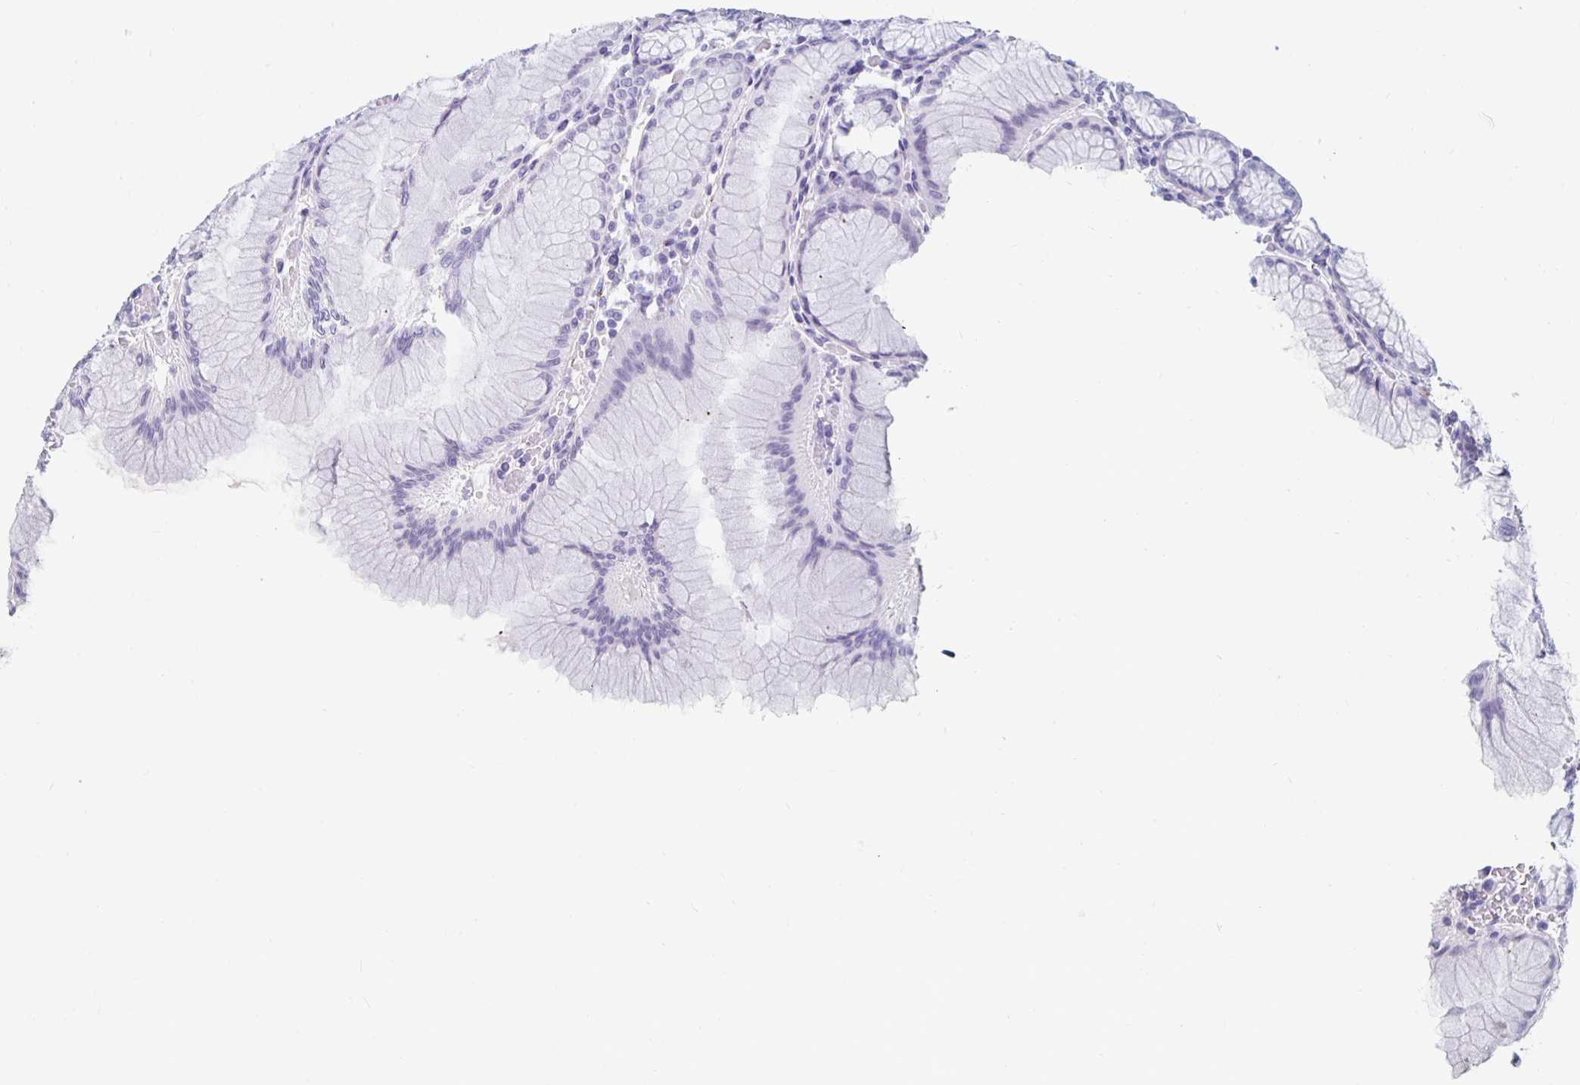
{"staining": {"intensity": "negative", "quantity": "none", "location": "none"}, "tissue": "stomach", "cell_type": "Glandular cells", "image_type": "normal", "snomed": [{"axis": "morphology", "description": "Normal tissue, NOS"}, {"axis": "topography", "description": "Stomach"}], "caption": "The immunohistochemistry photomicrograph has no significant staining in glandular cells of stomach. (Immunohistochemistry (ihc), brightfield microscopy, high magnification).", "gene": "KCNQ2", "patient": {"sex": "female", "age": 57}}